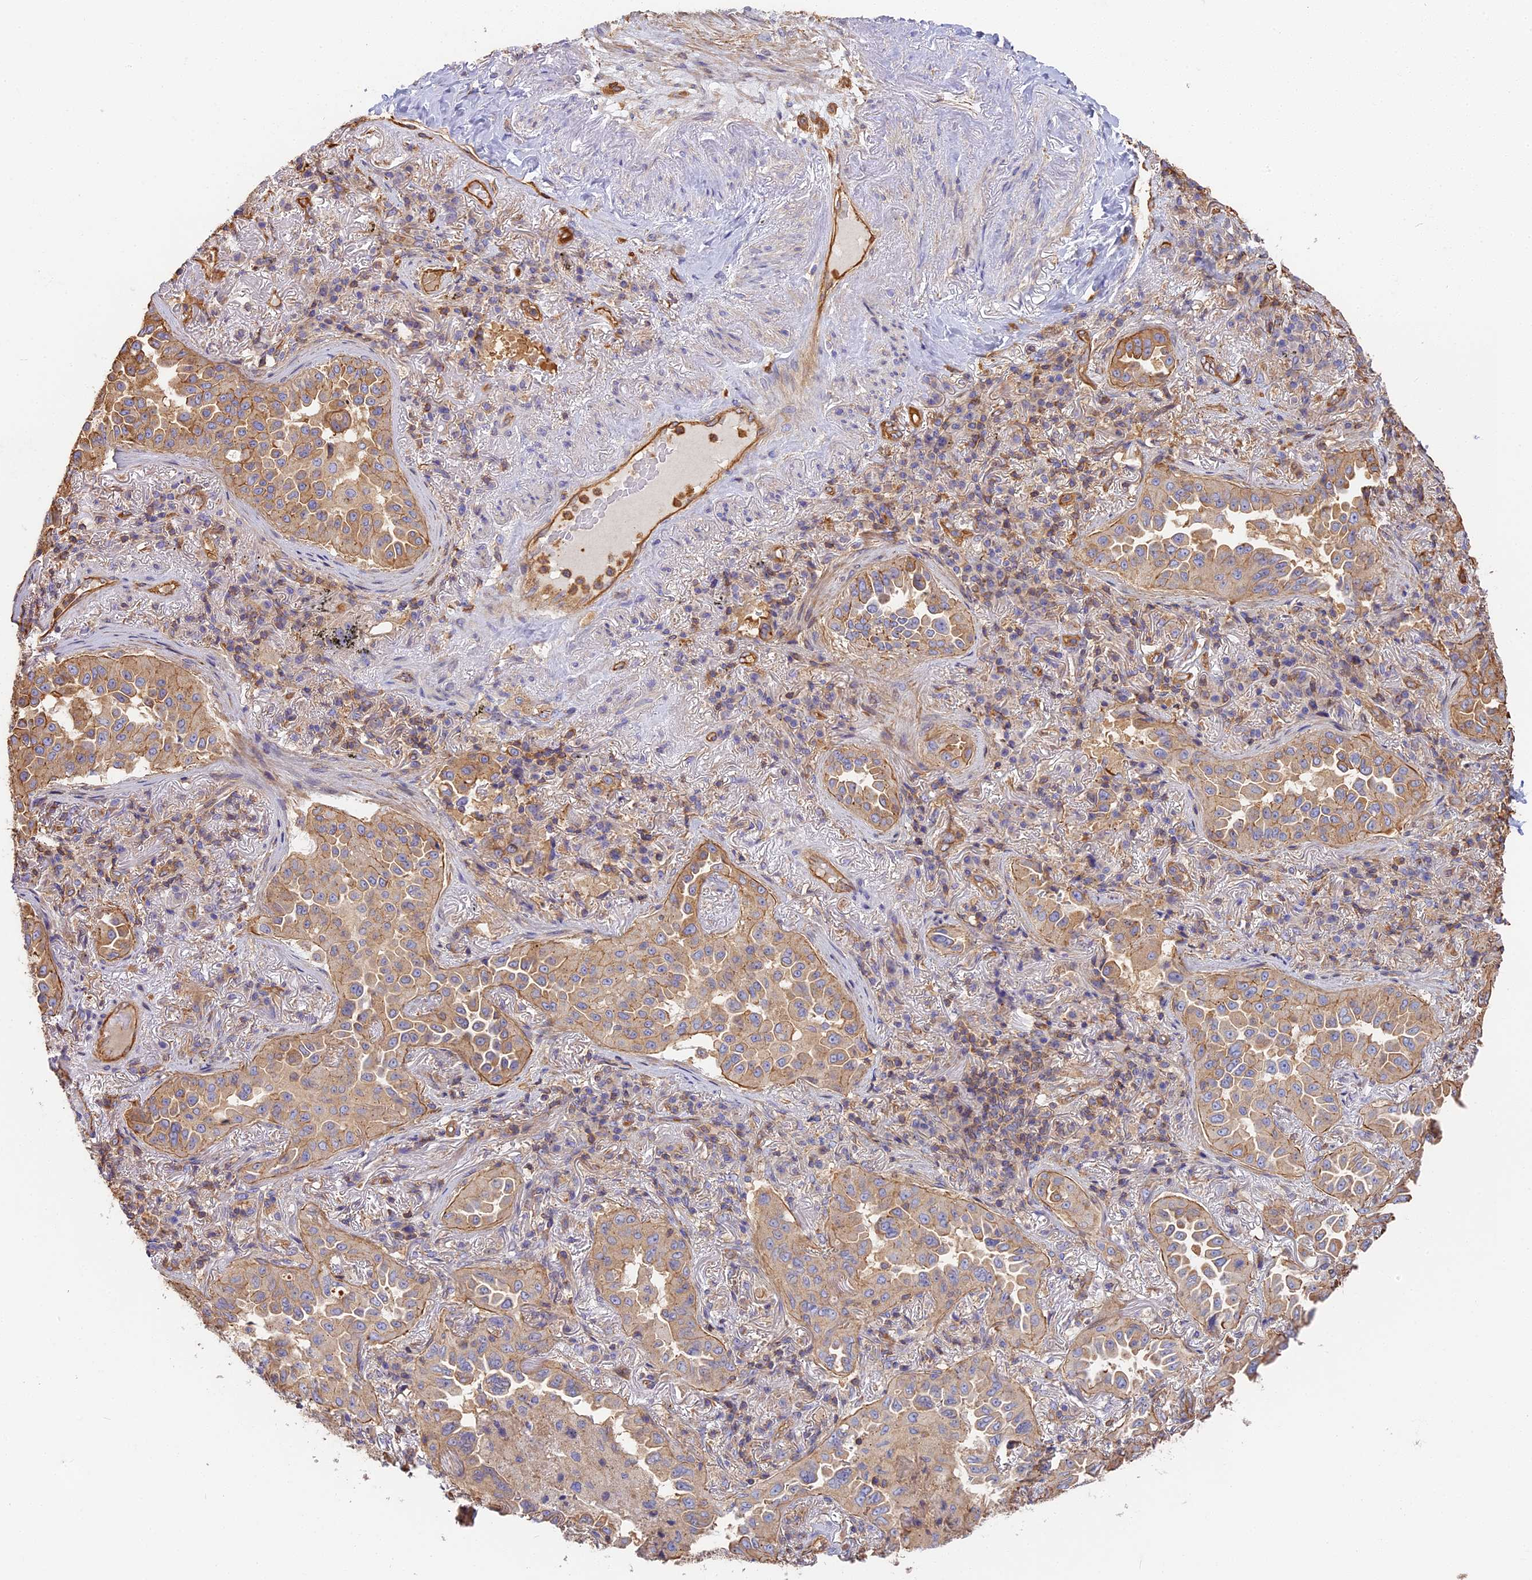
{"staining": {"intensity": "weak", "quantity": ">75%", "location": "cytoplasmic/membranous"}, "tissue": "lung cancer", "cell_type": "Tumor cells", "image_type": "cancer", "snomed": [{"axis": "morphology", "description": "Adenocarcinoma, NOS"}, {"axis": "topography", "description": "Lung"}], "caption": "IHC micrograph of human lung cancer (adenocarcinoma) stained for a protein (brown), which demonstrates low levels of weak cytoplasmic/membranous staining in approximately >75% of tumor cells.", "gene": "VPS18", "patient": {"sex": "female", "age": 69}}